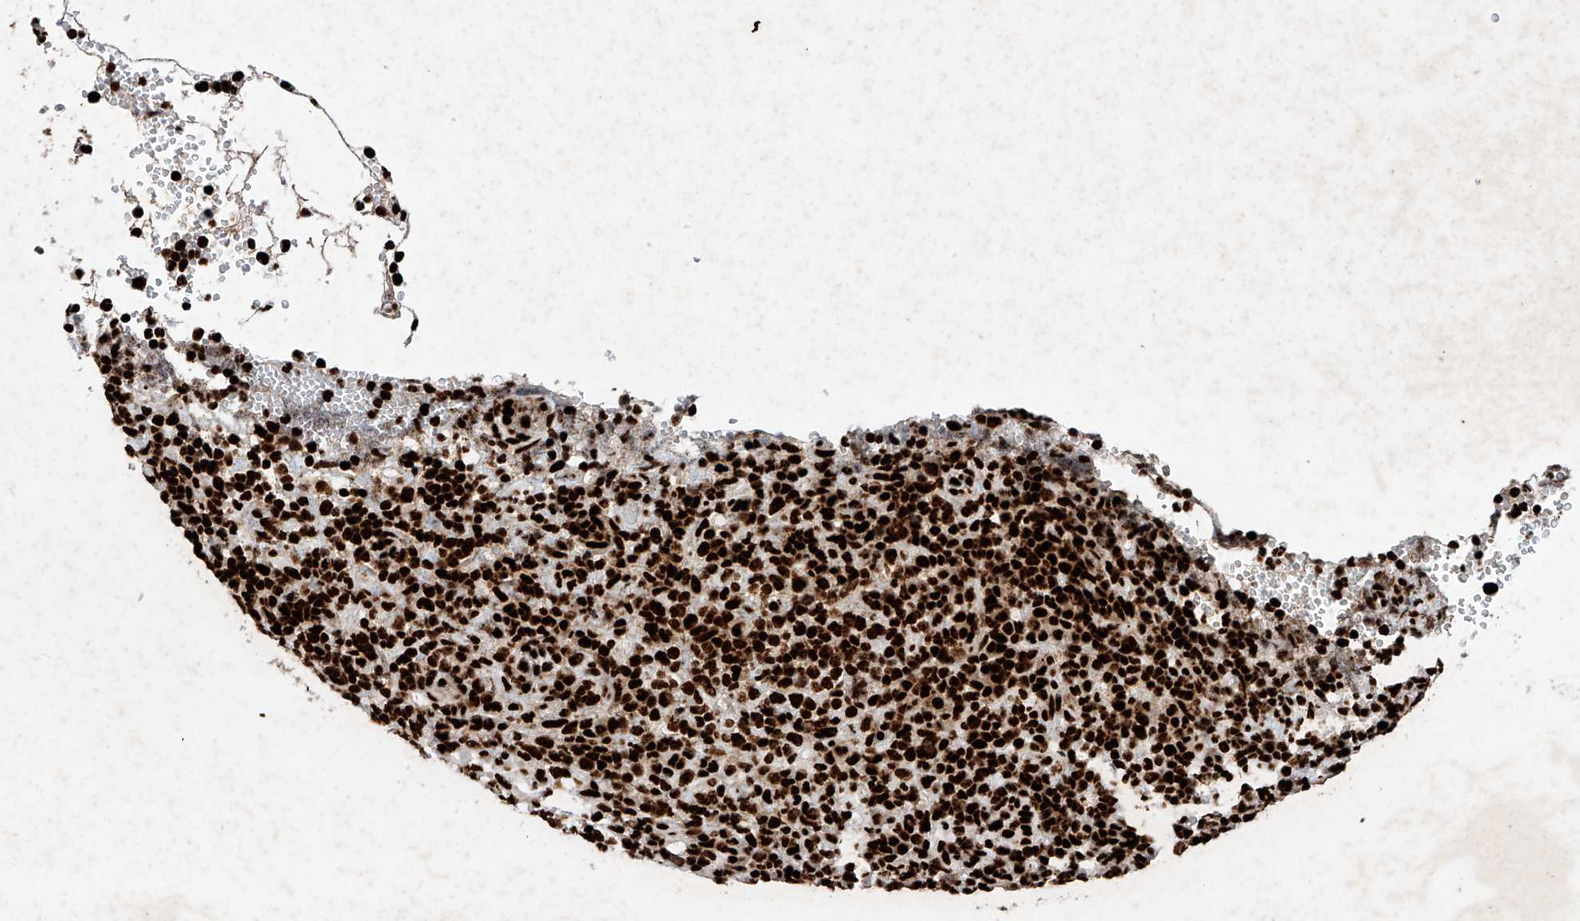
{"staining": {"intensity": "strong", "quantity": ">75%", "location": "nuclear"}, "tissue": "lymphoma", "cell_type": "Tumor cells", "image_type": "cancer", "snomed": [{"axis": "morphology", "description": "Malignant lymphoma, non-Hodgkin's type, High grade"}, {"axis": "topography", "description": "Lymph node"}], "caption": "Lymphoma was stained to show a protein in brown. There is high levels of strong nuclear positivity in about >75% of tumor cells.", "gene": "SRSF6", "patient": {"sex": "female", "age": 76}}